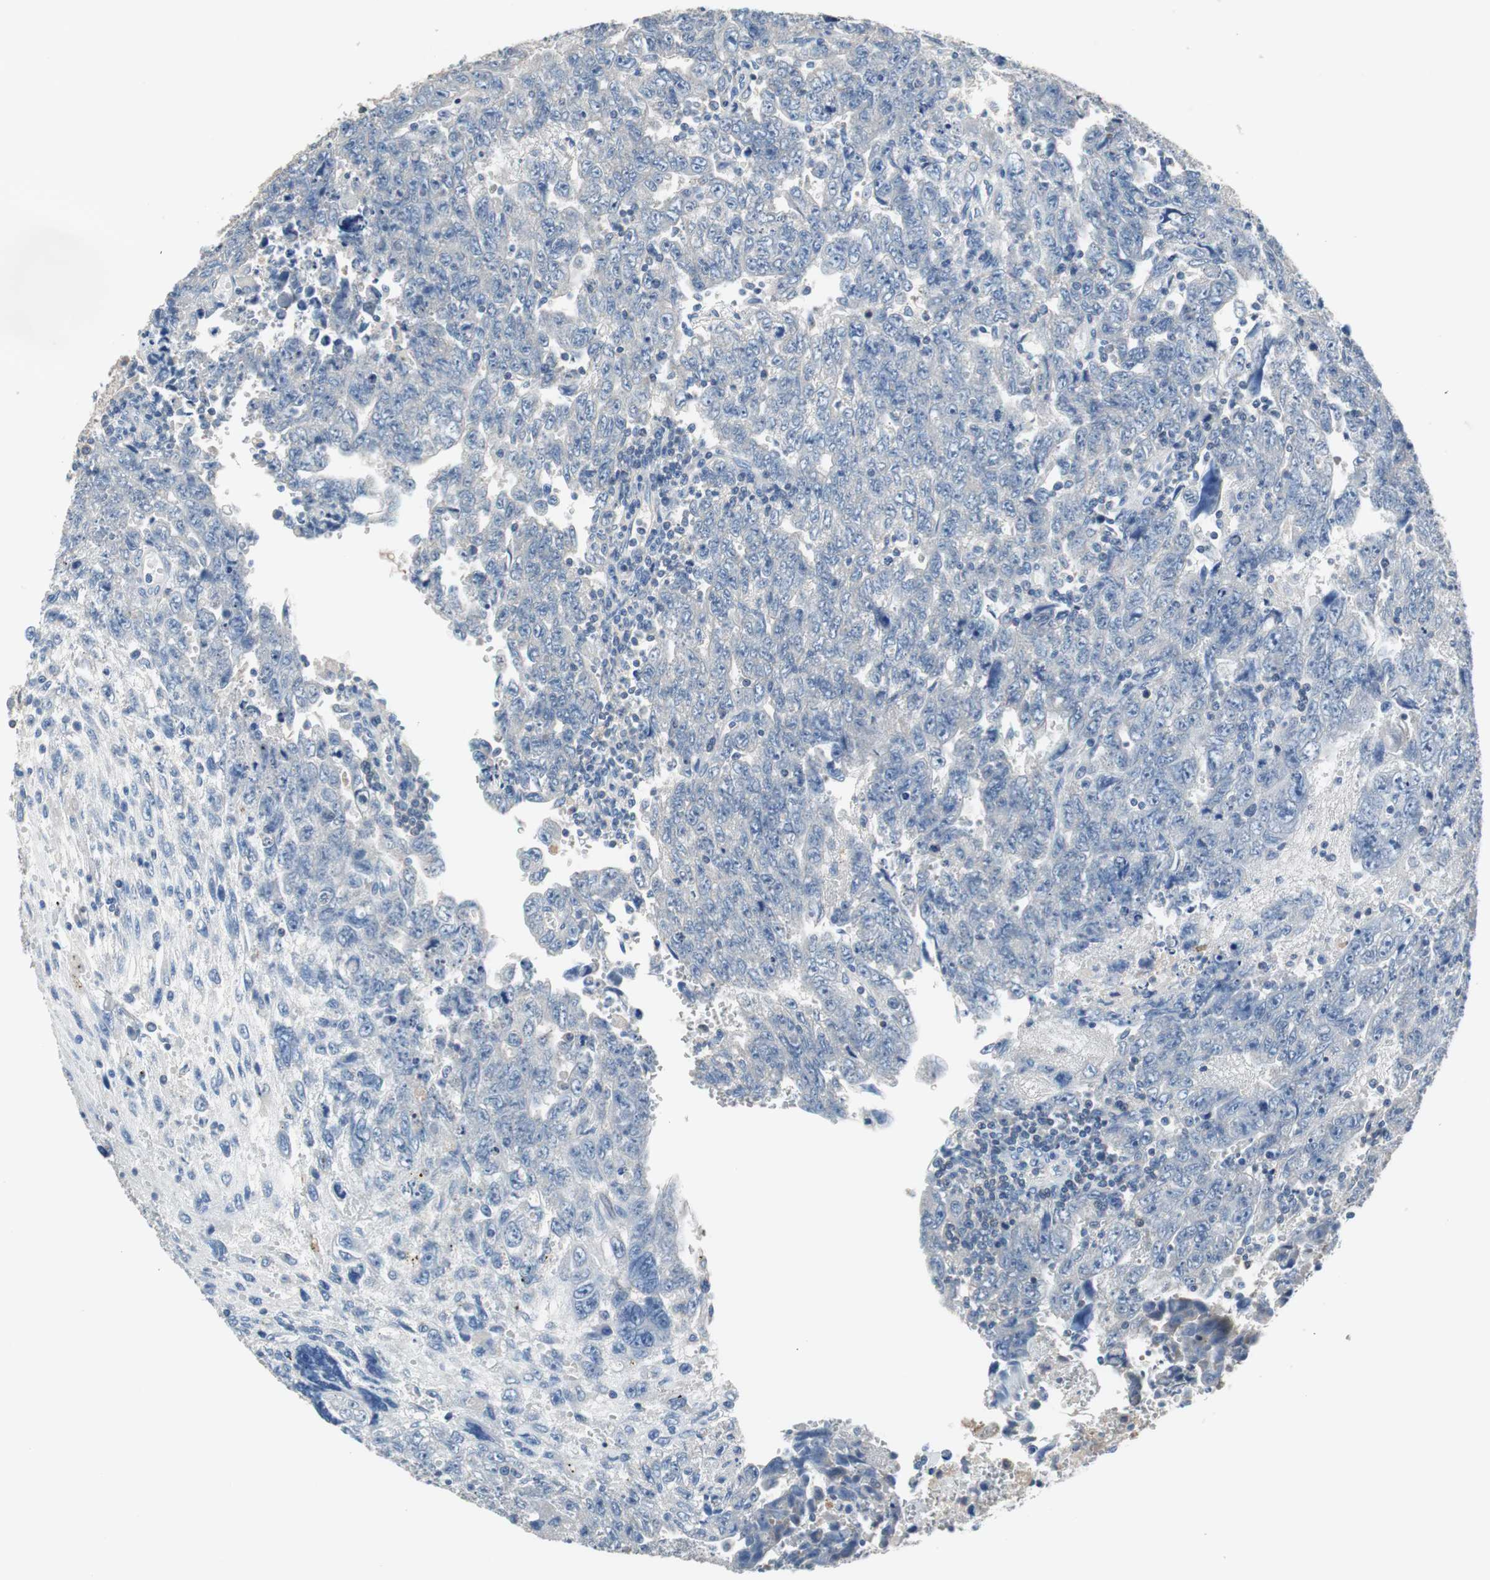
{"staining": {"intensity": "negative", "quantity": "none", "location": "none"}, "tissue": "testis cancer", "cell_type": "Tumor cells", "image_type": "cancer", "snomed": [{"axis": "morphology", "description": "Carcinoma, Embryonal, NOS"}, {"axis": "topography", "description": "Testis"}], "caption": "A photomicrograph of human testis cancer is negative for staining in tumor cells.", "gene": "PRKCA", "patient": {"sex": "male", "age": 28}}